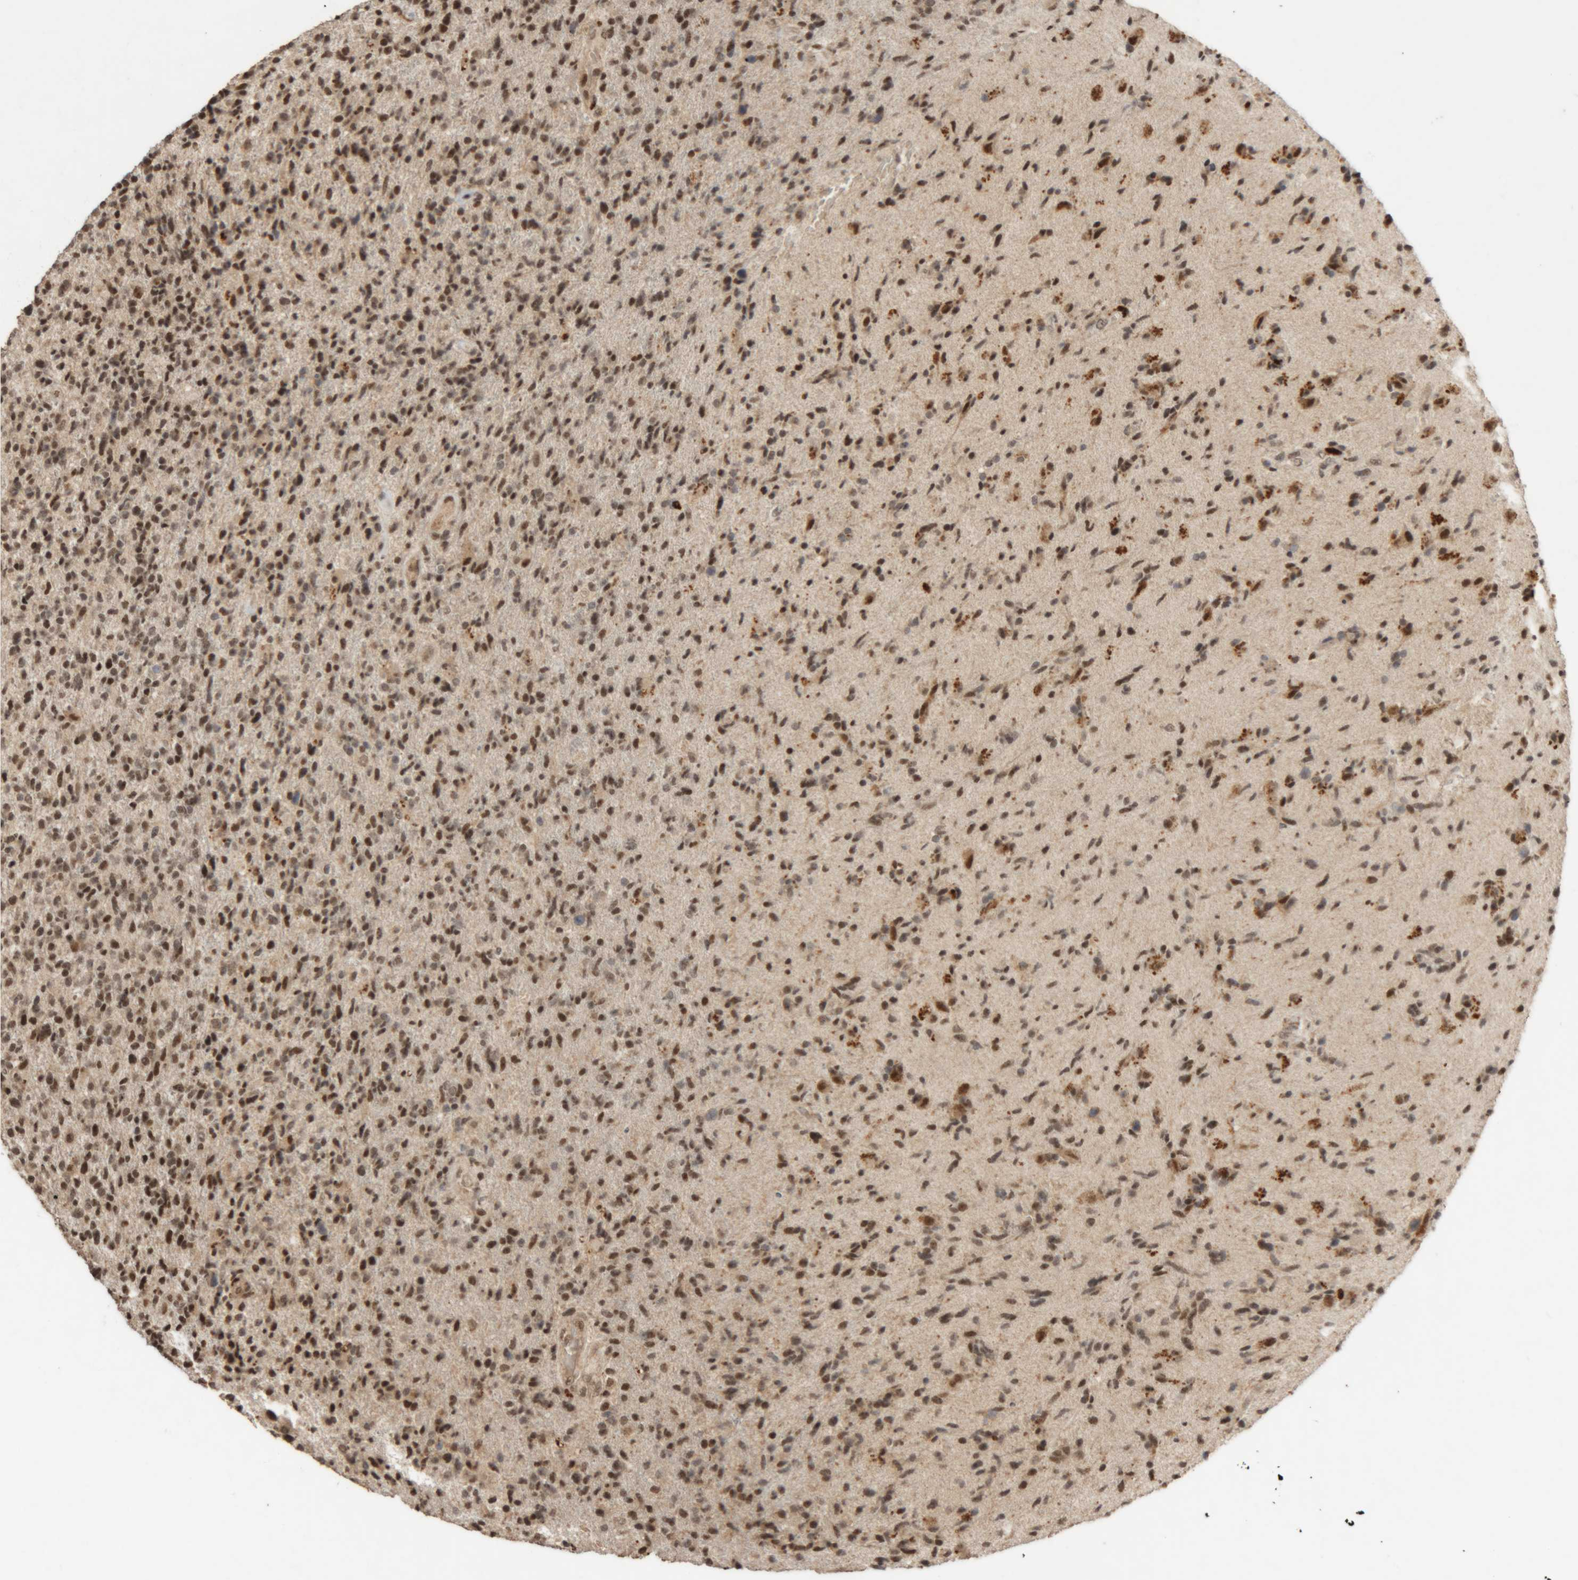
{"staining": {"intensity": "strong", "quantity": "25%-75%", "location": "nuclear"}, "tissue": "glioma", "cell_type": "Tumor cells", "image_type": "cancer", "snomed": [{"axis": "morphology", "description": "Glioma, malignant, High grade"}, {"axis": "topography", "description": "Brain"}], "caption": "Immunohistochemistry (IHC) of human high-grade glioma (malignant) exhibits high levels of strong nuclear positivity in about 25%-75% of tumor cells.", "gene": "KEAP1", "patient": {"sex": "male", "age": 72}}